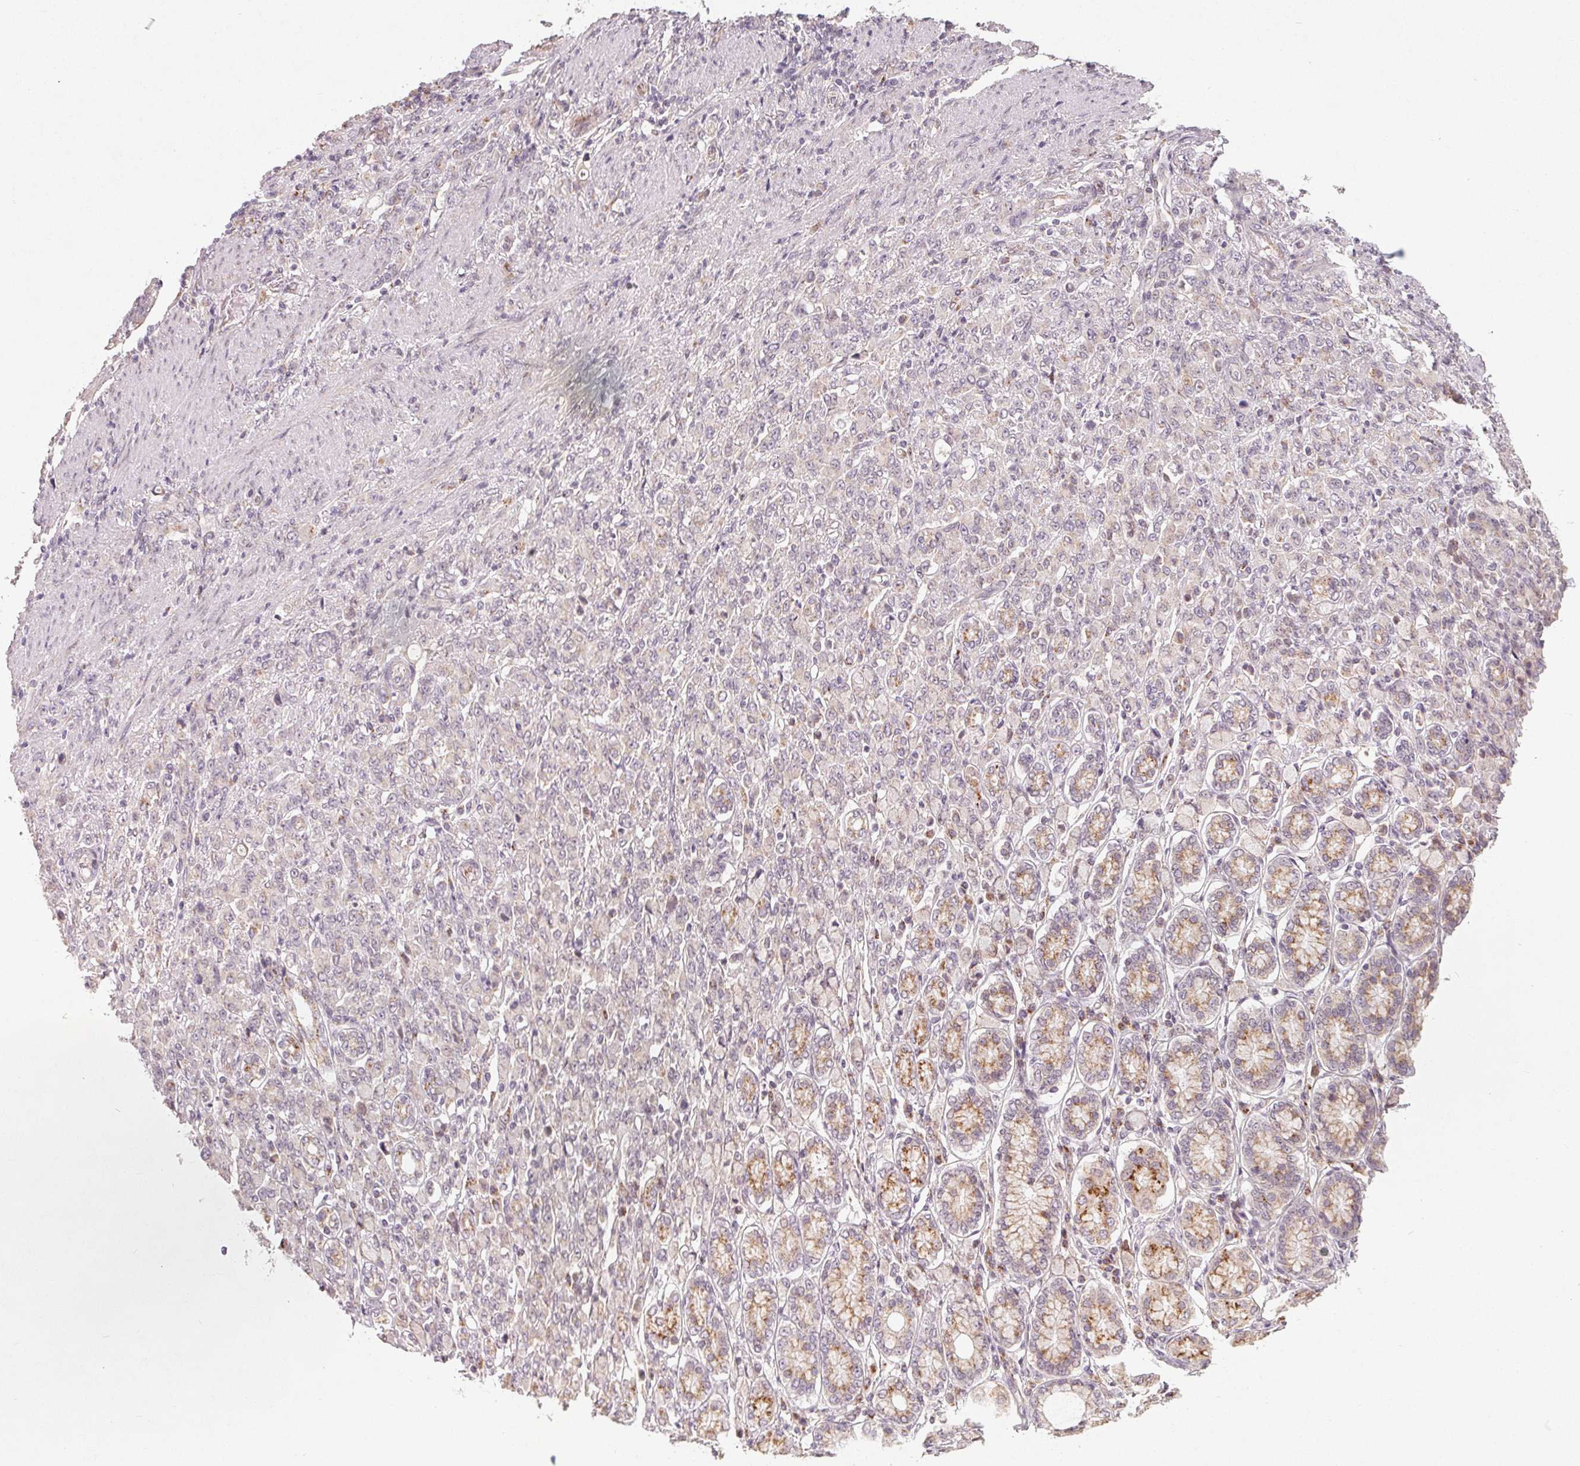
{"staining": {"intensity": "weak", "quantity": "<25%", "location": "cytoplasmic/membranous"}, "tissue": "stomach cancer", "cell_type": "Tumor cells", "image_type": "cancer", "snomed": [{"axis": "morphology", "description": "Adenocarcinoma, NOS"}, {"axis": "topography", "description": "Stomach"}], "caption": "This is a micrograph of immunohistochemistry (IHC) staining of stomach cancer, which shows no positivity in tumor cells.", "gene": "TMSB15B", "patient": {"sex": "female", "age": 79}}